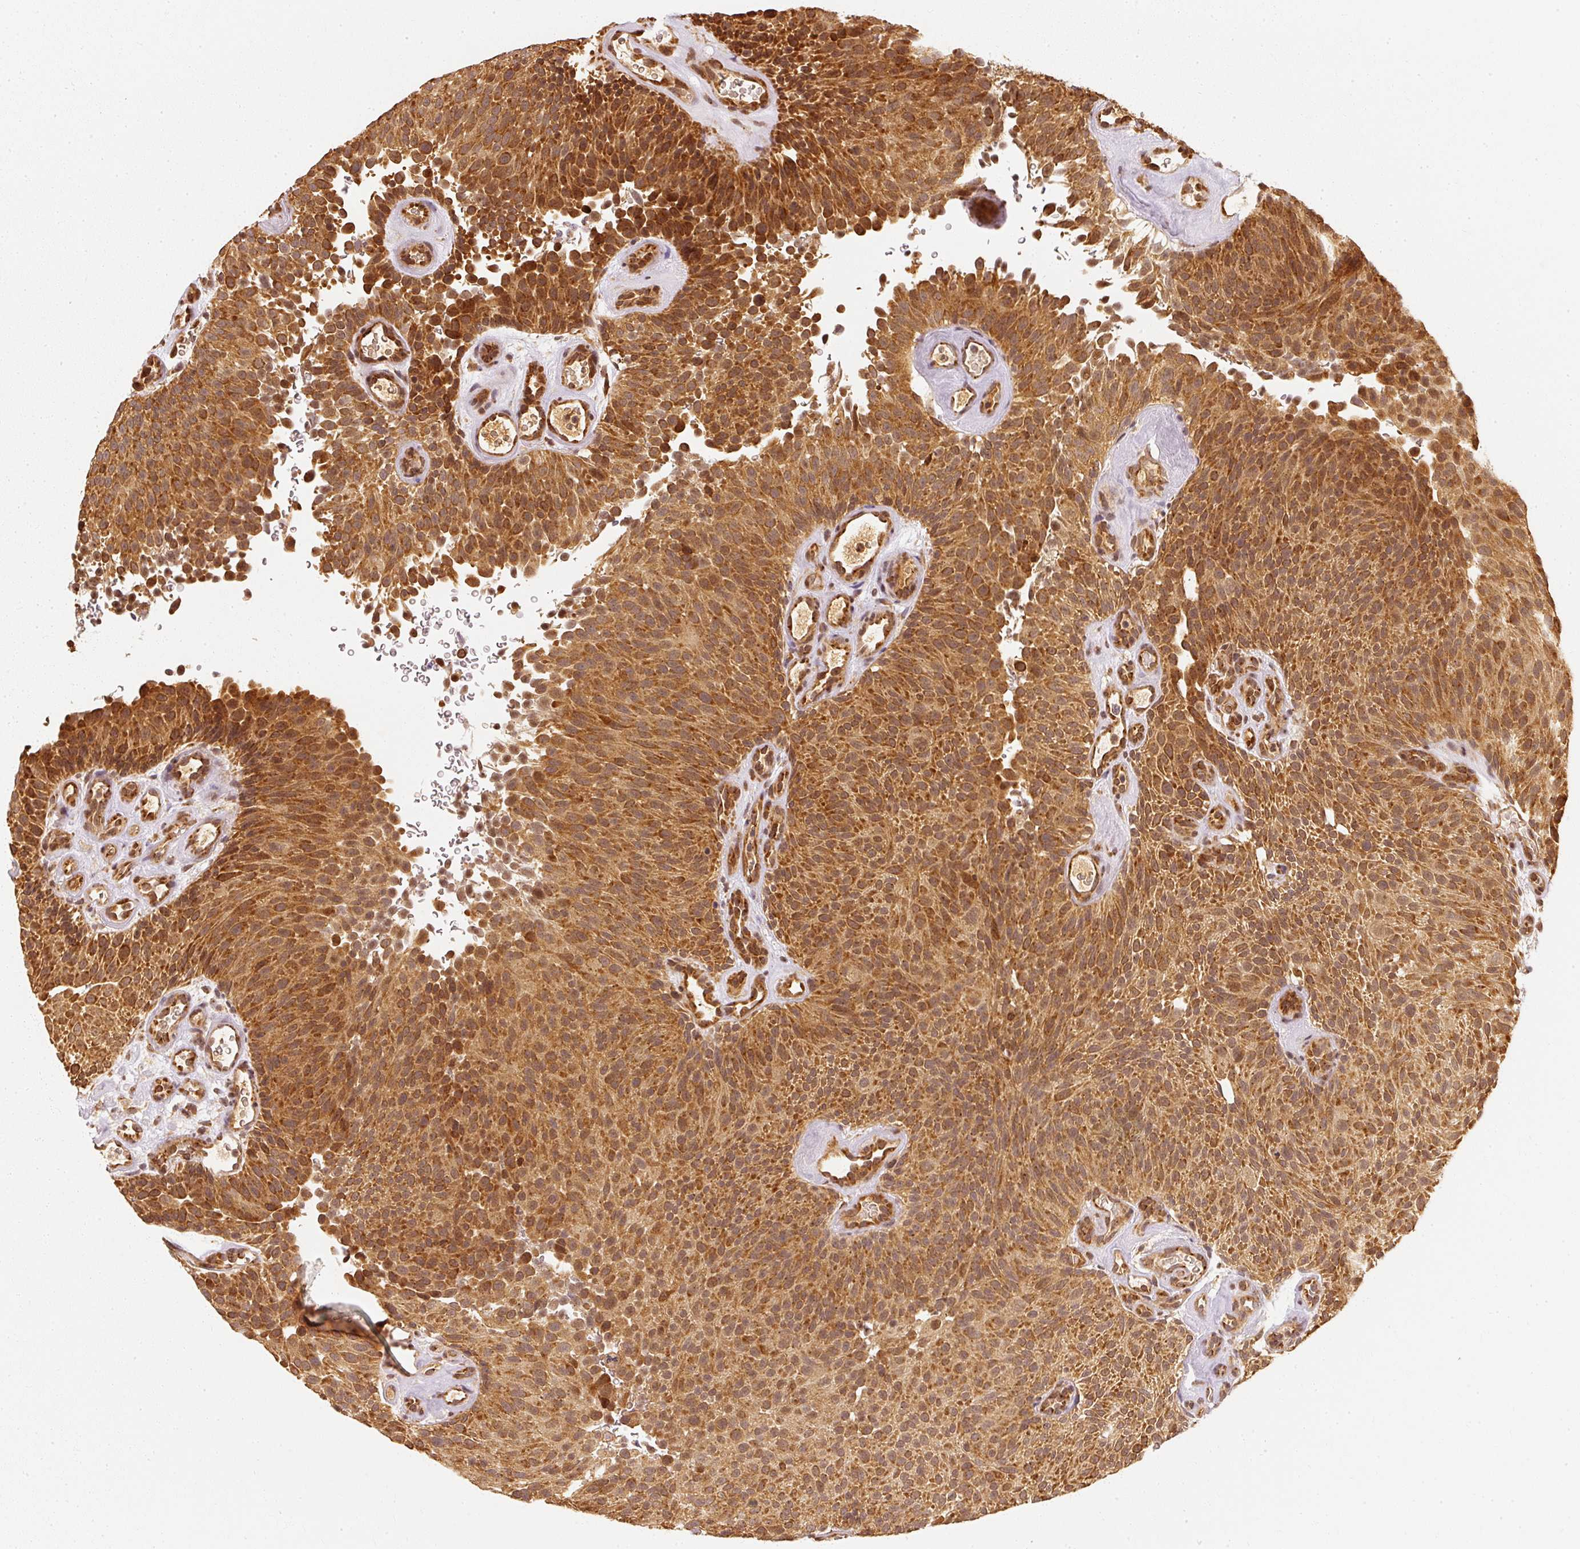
{"staining": {"intensity": "strong", "quantity": ">75%", "location": "cytoplasmic/membranous"}, "tissue": "urothelial cancer", "cell_type": "Tumor cells", "image_type": "cancer", "snomed": [{"axis": "morphology", "description": "Urothelial carcinoma, Low grade"}, {"axis": "topography", "description": "Urinary bladder"}], "caption": "Tumor cells exhibit high levels of strong cytoplasmic/membranous expression in approximately >75% of cells in low-grade urothelial carcinoma.", "gene": "EEF1A2", "patient": {"sex": "male", "age": 78}}